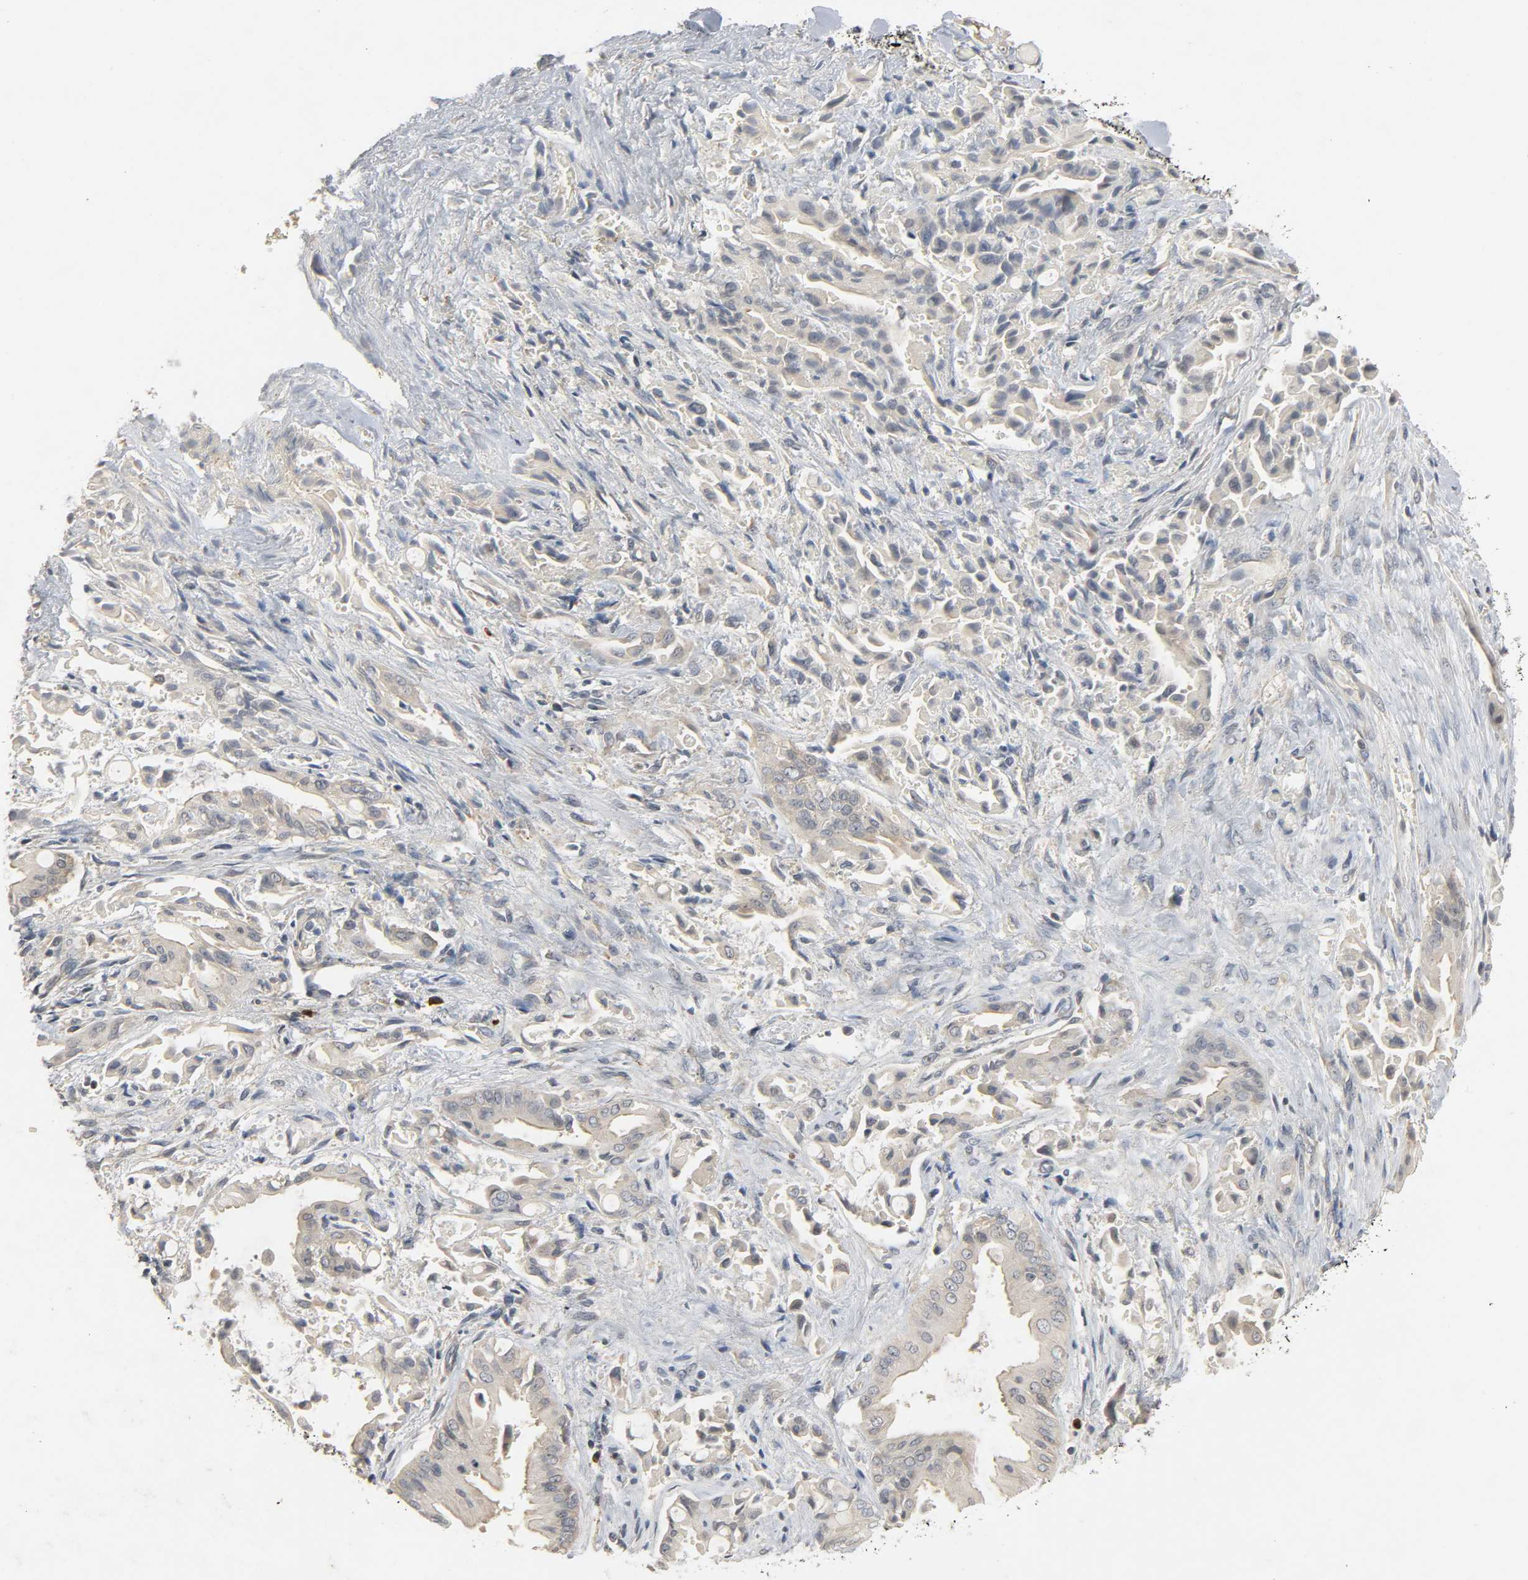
{"staining": {"intensity": "weak", "quantity": "<25%", "location": "cytoplasmic/membranous"}, "tissue": "liver cancer", "cell_type": "Tumor cells", "image_type": "cancer", "snomed": [{"axis": "morphology", "description": "Cholangiocarcinoma"}, {"axis": "topography", "description": "Liver"}], "caption": "Human liver cholangiocarcinoma stained for a protein using immunohistochemistry shows no positivity in tumor cells.", "gene": "CD4", "patient": {"sex": "male", "age": 58}}